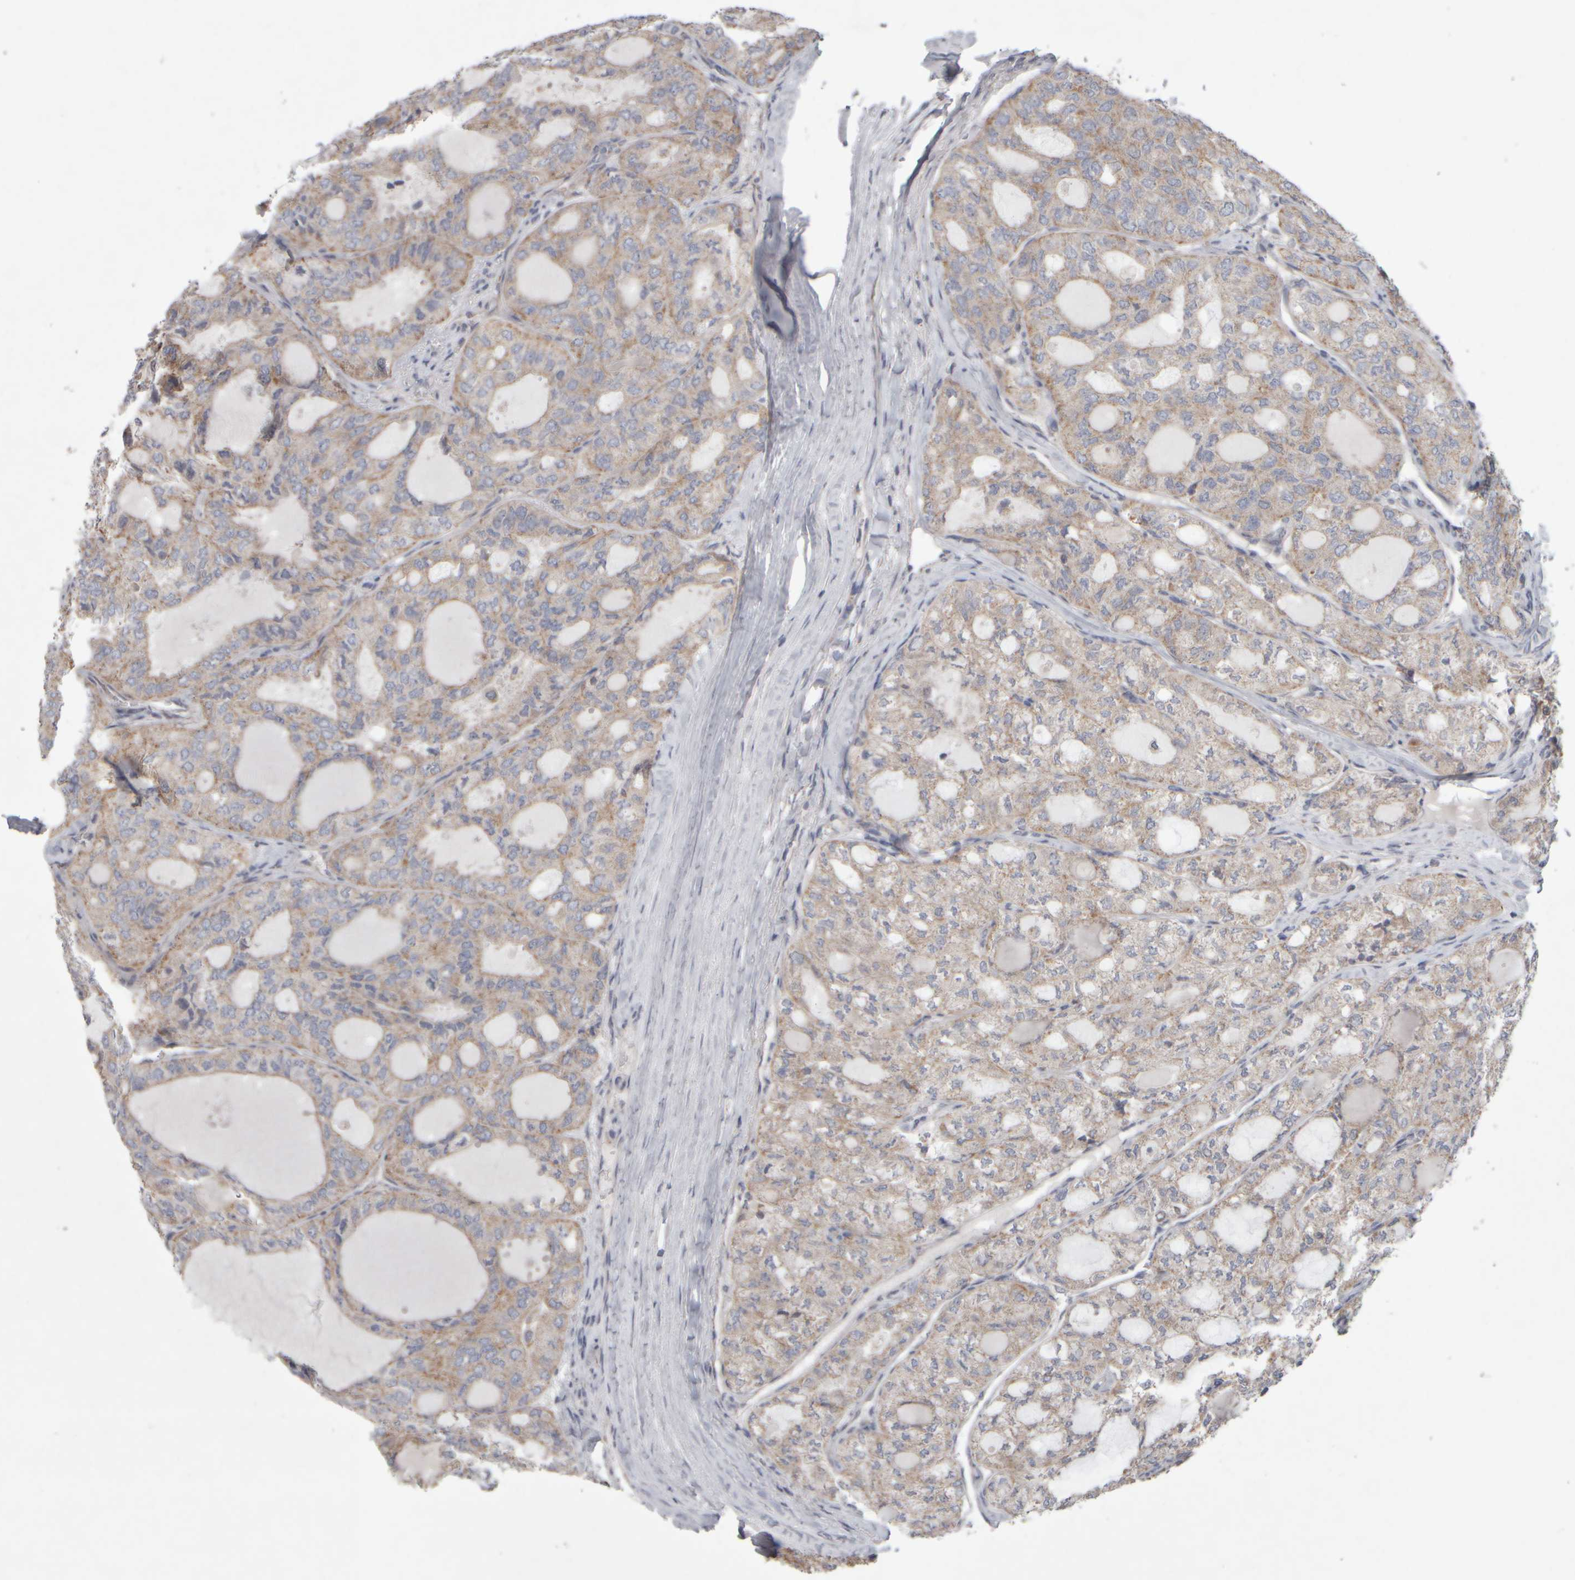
{"staining": {"intensity": "weak", "quantity": ">75%", "location": "cytoplasmic/membranous"}, "tissue": "thyroid cancer", "cell_type": "Tumor cells", "image_type": "cancer", "snomed": [{"axis": "morphology", "description": "Follicular adenoma carcinoma, NOS"}, {"axis": "topography", "description": "Thyroid gland"}], "caption": "A high-resolution image shows immunohistochemistry (IHC) staining of thyroid cancer (follicular adenoma carcinoma), which shows weak cytoplasmic/membranous expression in about >75% of tumor cells.", "gene": "SCO1", "patient": {"sex": "male", "age": 75}}